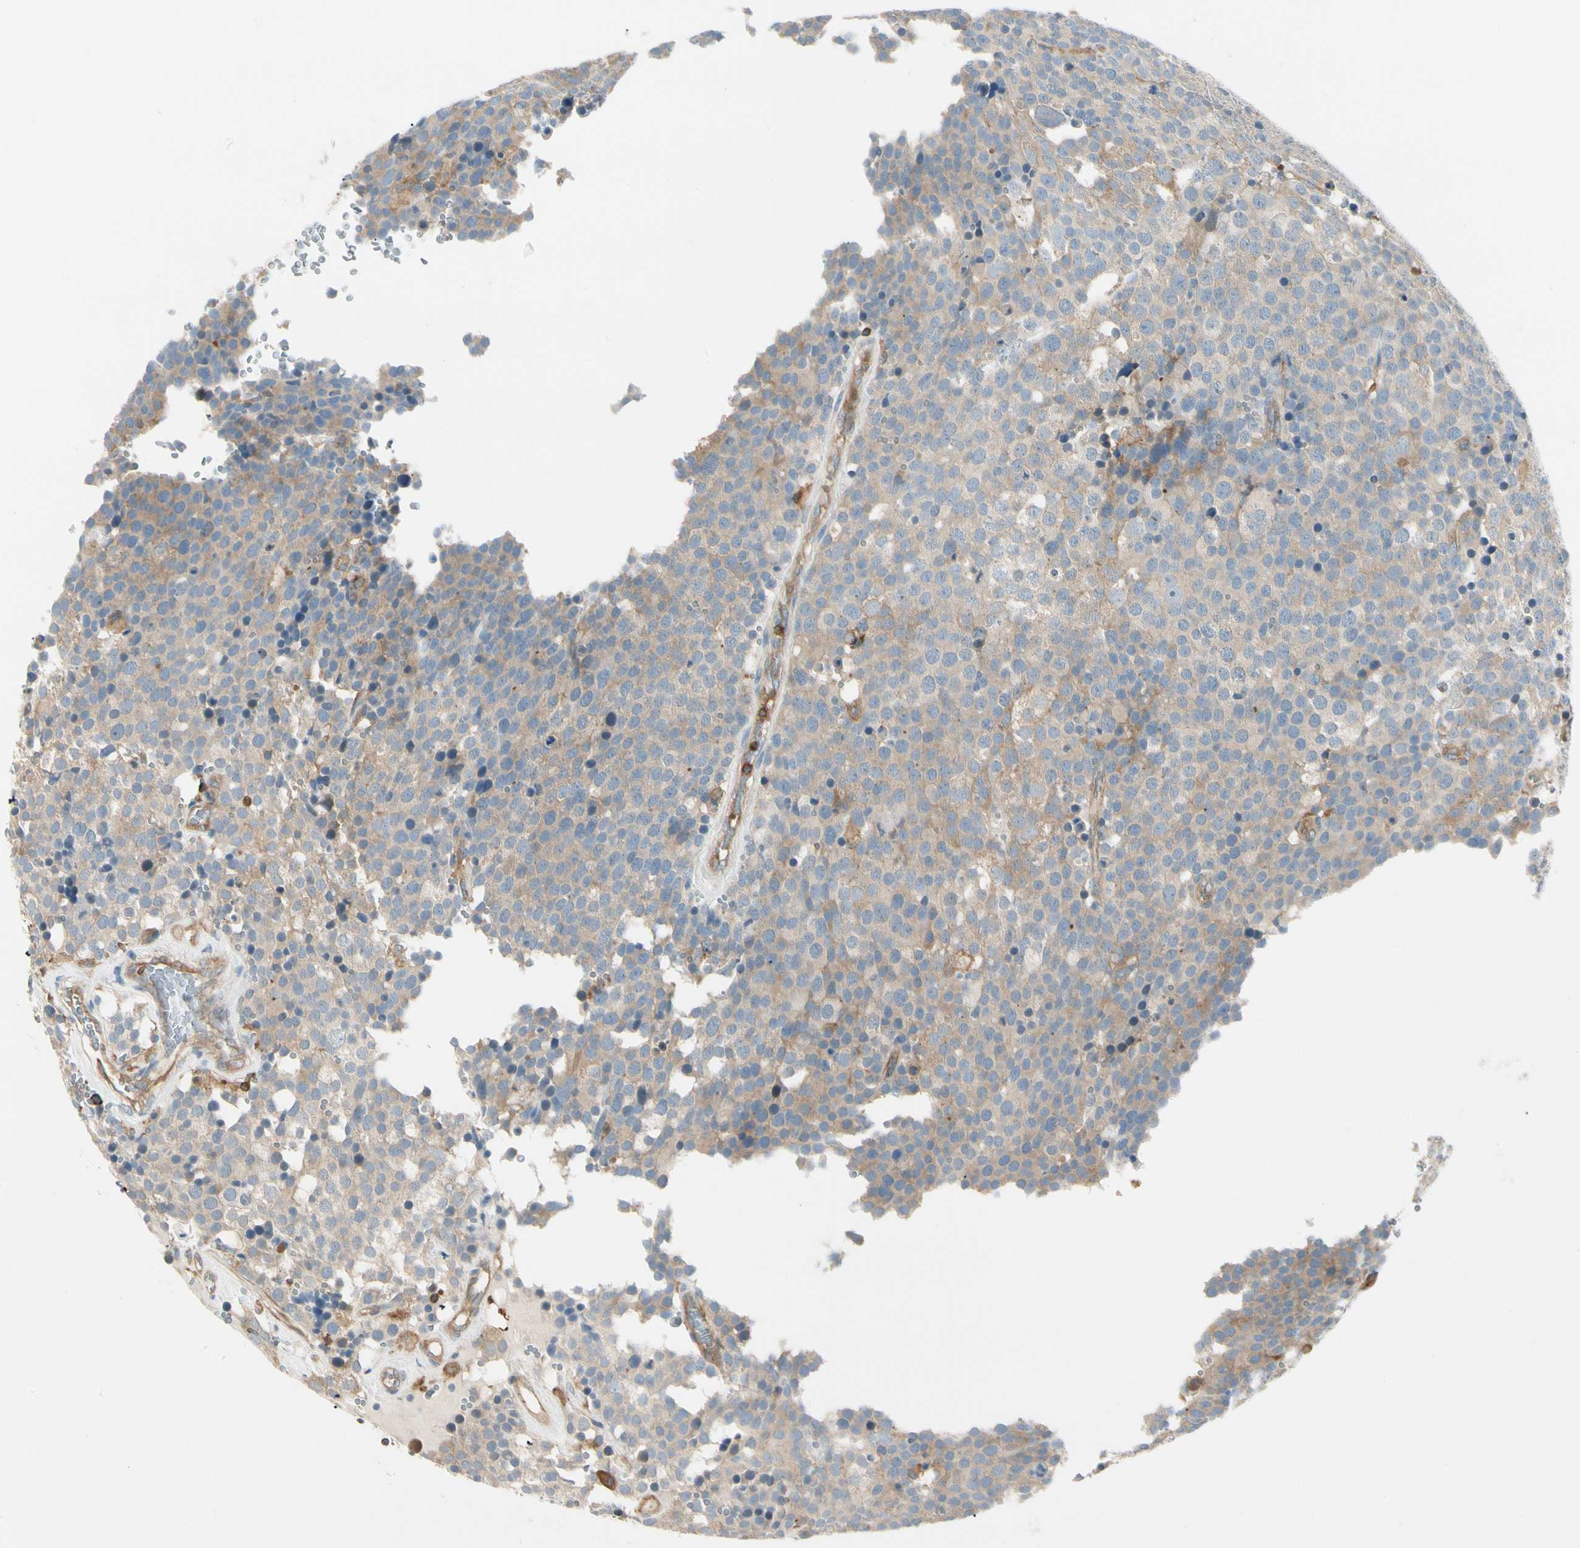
{"staining": {"intensity": "weak", "quantity": ">75%", "location": "cytoplasmic/membranous"}, "tissue": "testis cancer", "cell_type": "Tumor cells", "image_type": "cancer", "snomed": [{"axis": "morphology", "description": "Seminoma, NOS"}, {"axis": "topography", "description": "Testis"}], "caption": "An image of testis cancer (seminoma) stained for a protein displays weak cytoplasmic/membranous brown staining in tumor cells.", "gene": "CAPZA2", "patient": {"sex": "male", "age": 71}}